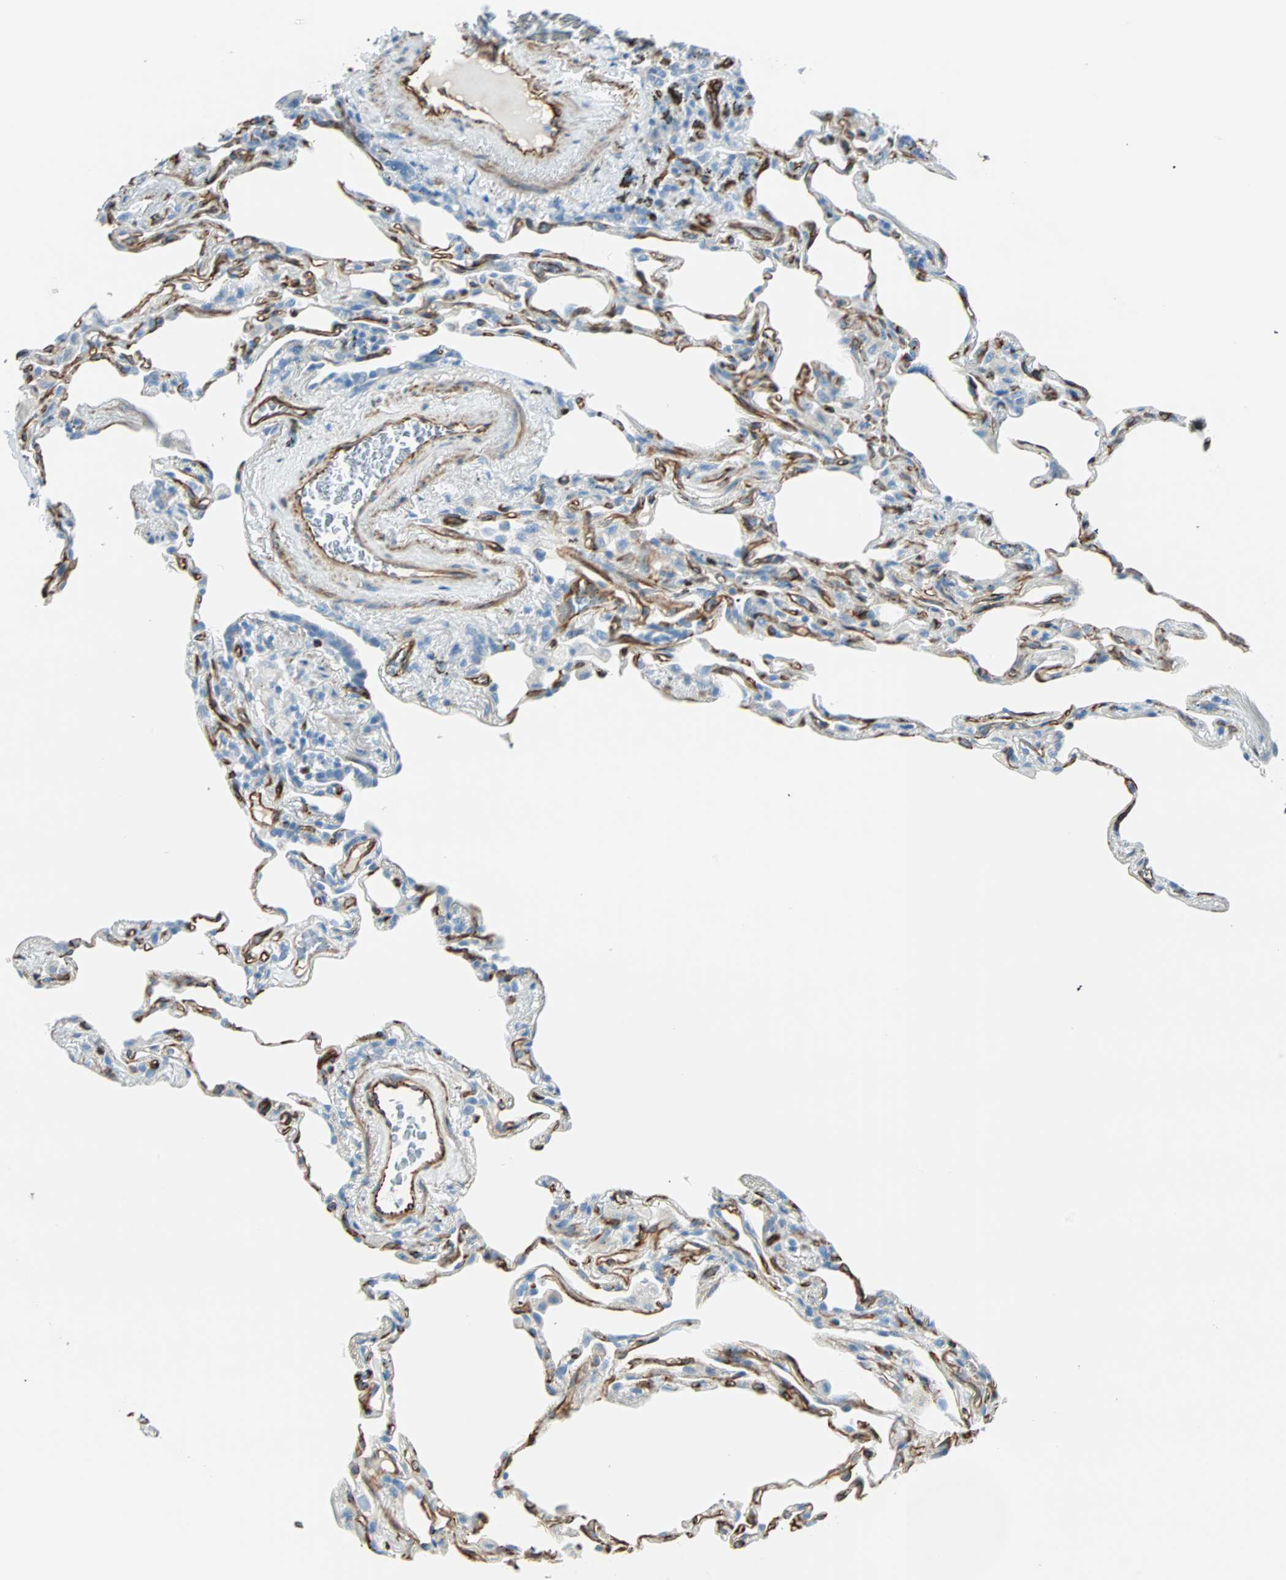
{"staining": {"intensity": "weak", "quantity": "<25%", "location": "cytoplasmic/membranous"}, "tissue": "lung", "cell_type": "Alveolar cells", "image_type": "normal", "snomed": [{"axis": "morphology", "description": "Normal tissue, NOS"}, {"axis": "morphology", "description": "Inflammation, NOS"}, {"axis": "topography", "description": "Lung"}], "caption": "Immunohistochemistry (IHC) of normal human lung exhibits no staining in alveolar cells. (DAB immunohistochemistry (IHC) with hematoxylin counter stain).", "gene": "NES", "patient": {"sex": "male", "age": 69}}